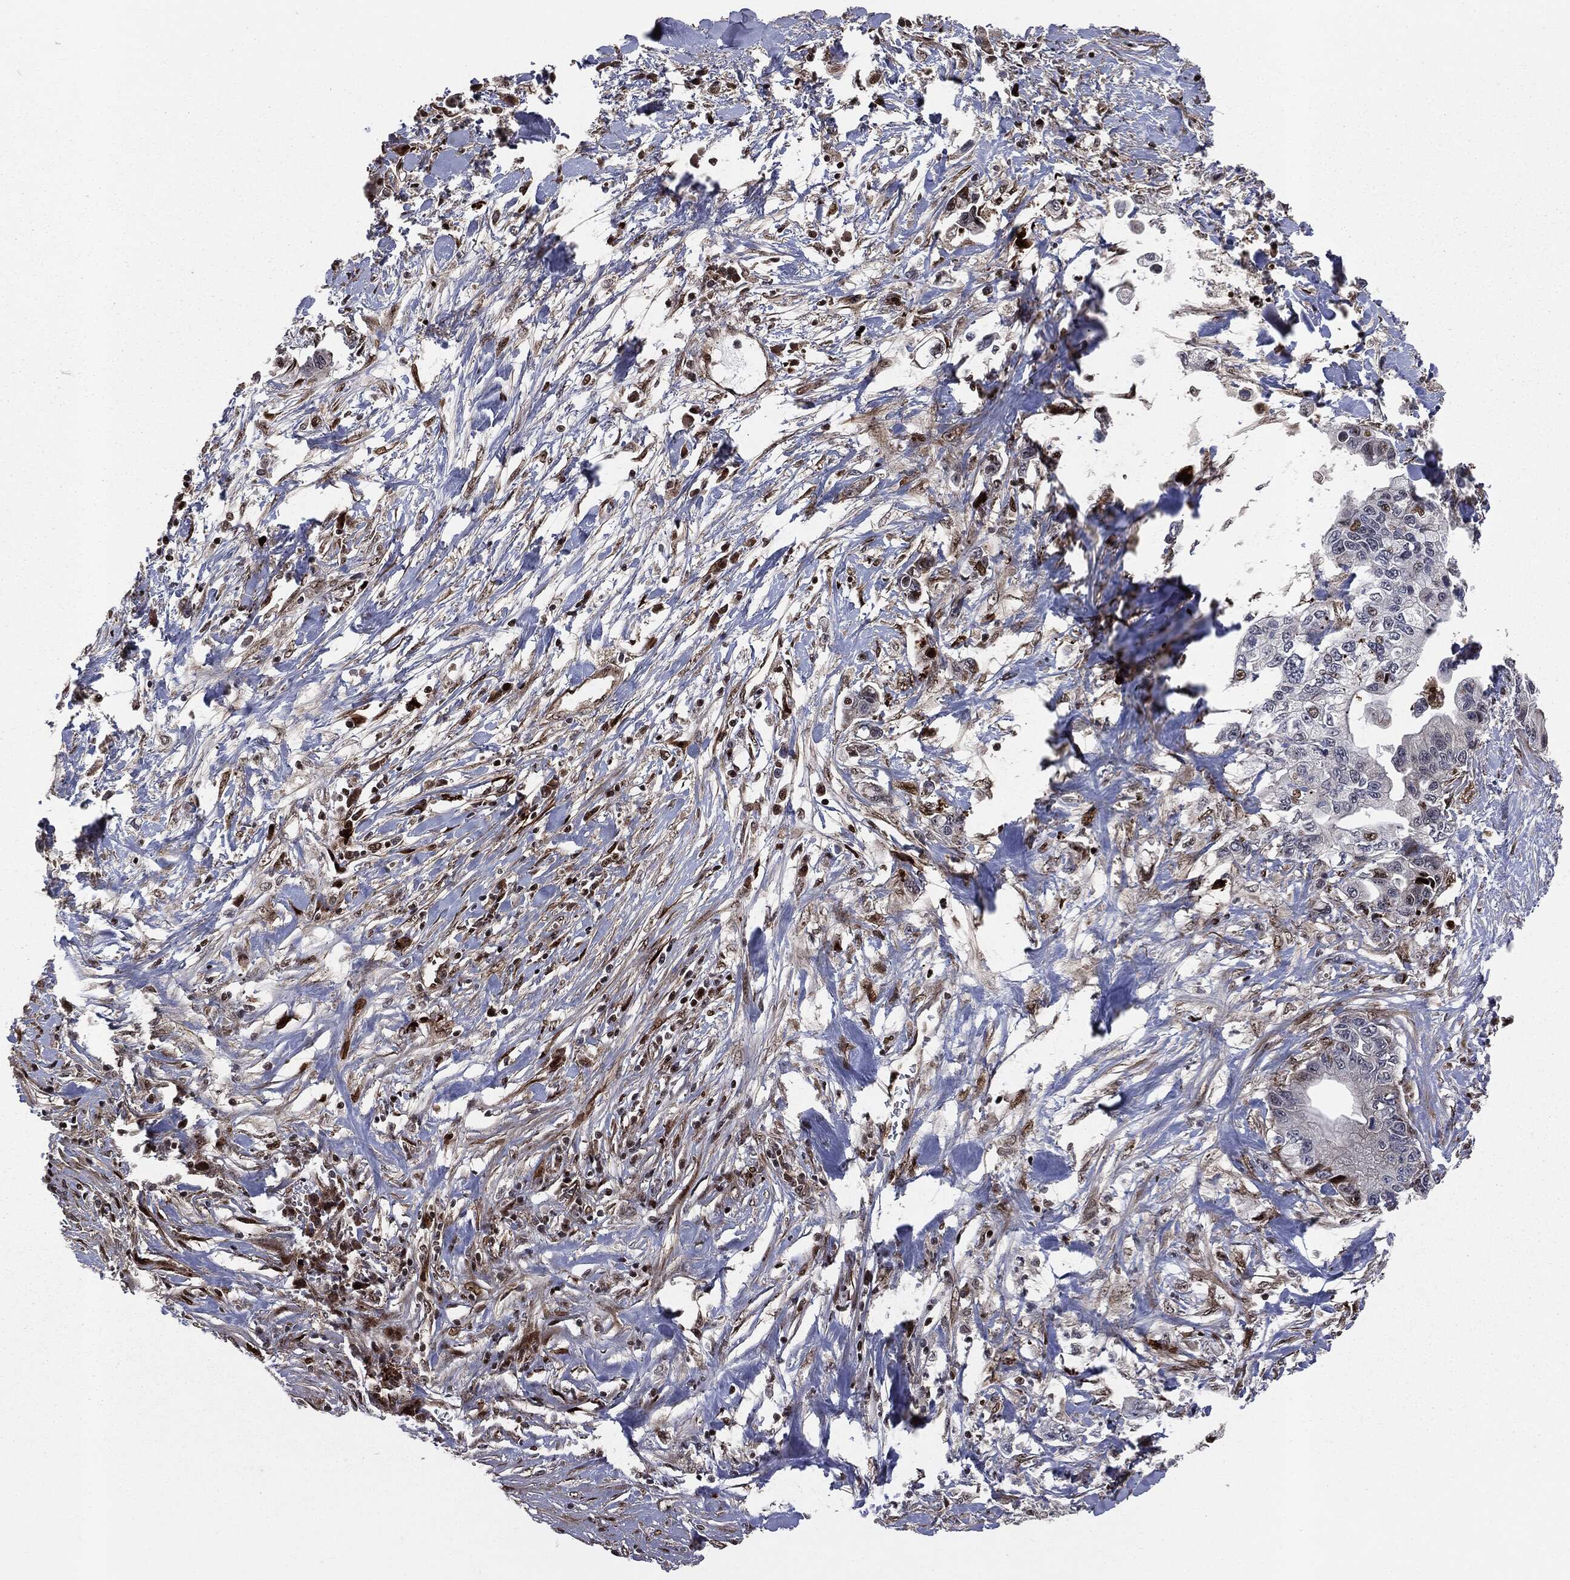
{"staining": {"intensity": "weak", "quantity": "<25%", "location": "nuclear"}, "tissue": "pancreatic cancer", "cell_type": "Tumor cells", "image_type": "cancer", "snomed": [{"axis": "morphology", "description": "Adenocarcinoma, NOS"}, {"axis": "topography", "description": "Pancreas"}], "caption": "Photomicrograph shows no protein expression in tumor cells of pancreatic cancer (adenocarcinoma) tissue.", "gene": "SMAD4", "patient": {"sex": "male", "age": 61}}